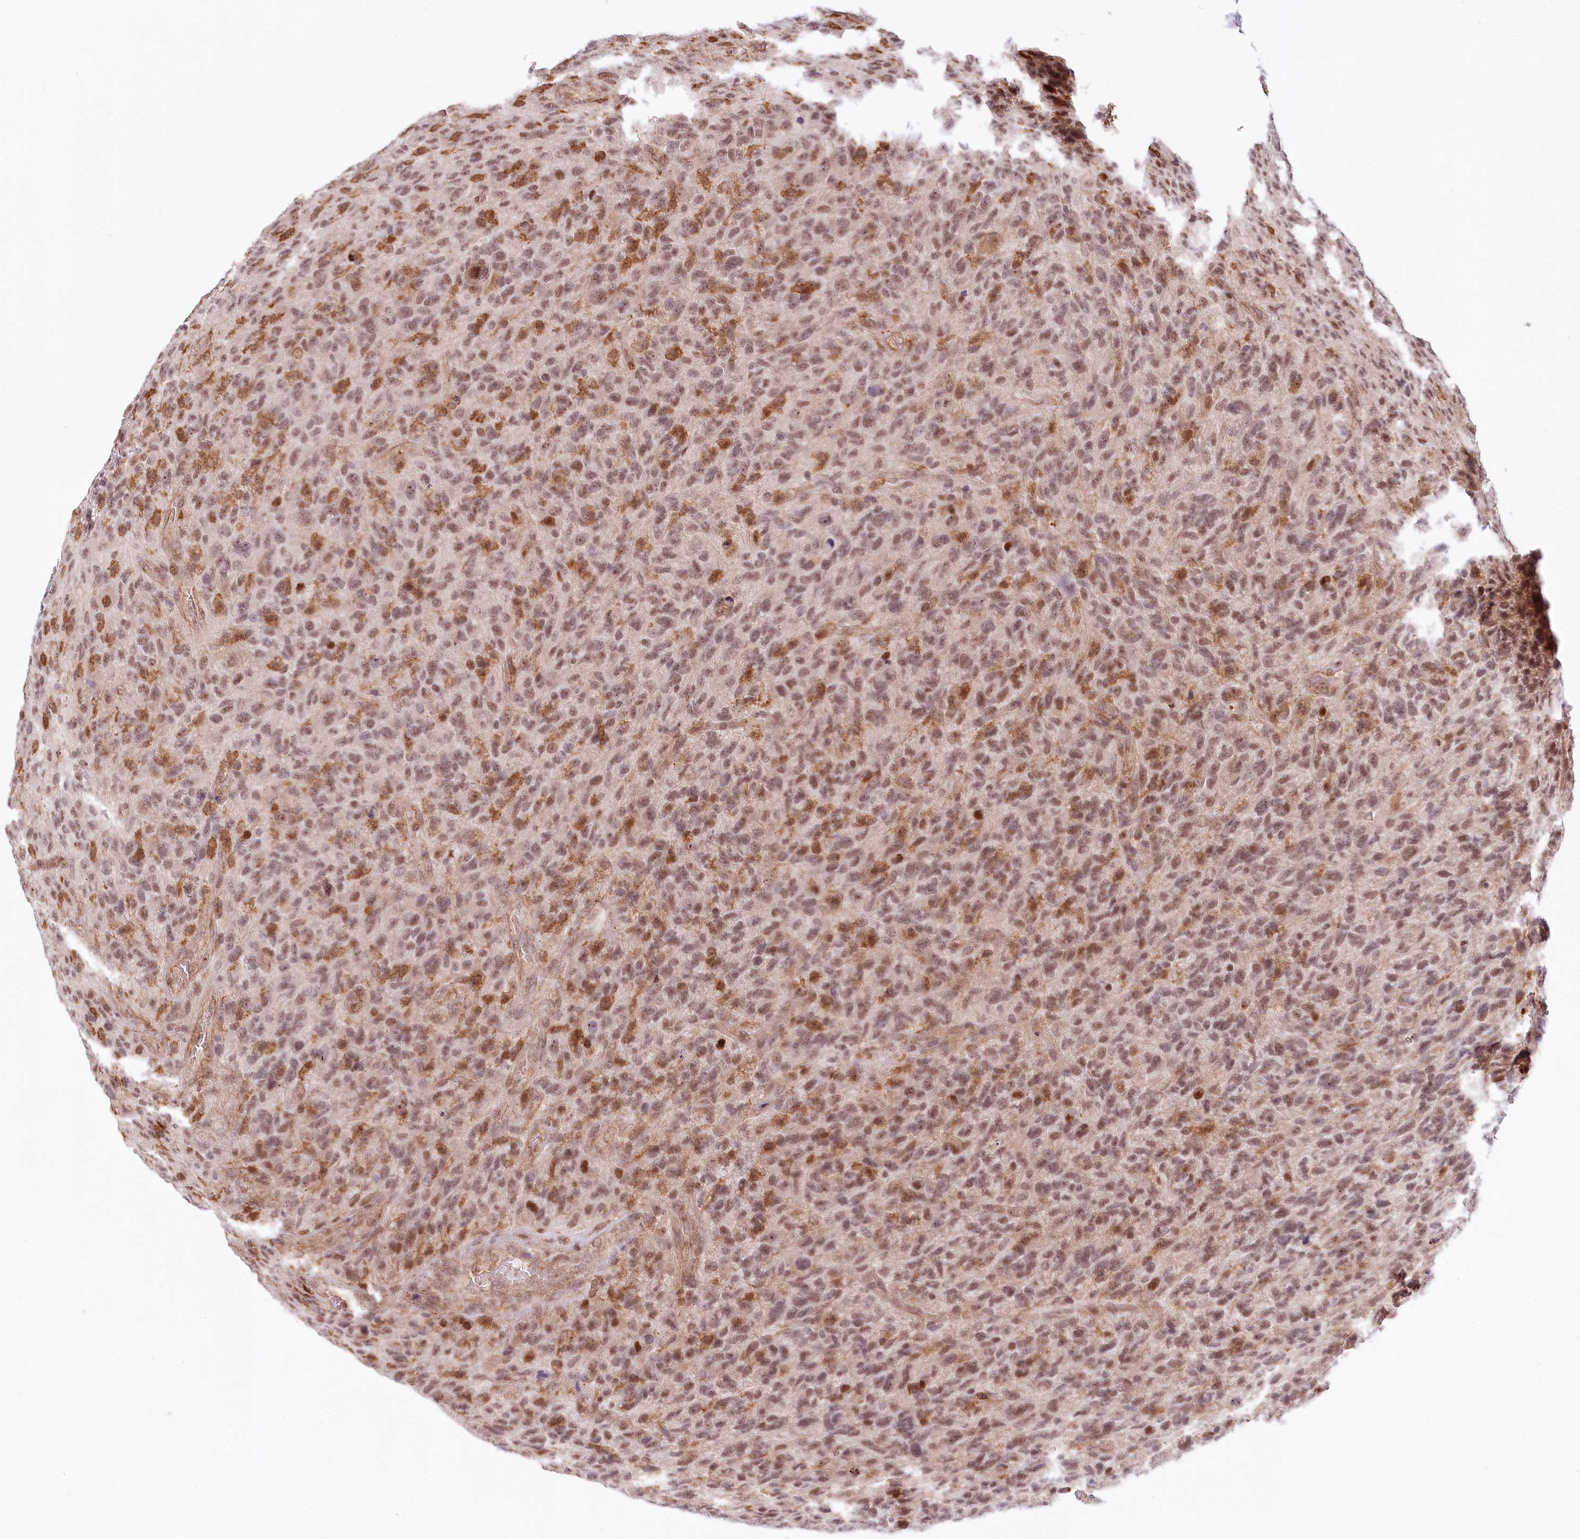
{"staining": {"intensity": "moderate", "quantity": ">75%", "location": "nuclear"}, "tissue": "glioma", "cell_type": "Tumor cells", "image_type": "cancer", "snomed": [{"axis": "morphology", "description": "Glioma, malignant, High grade"}, {"axis": "topography", "description": "Brain"}], "caption": "Approximately >75% of tumor cells in human malignant glioma (high-grade) demonstrate moderate nuclear protein expression as visualized by brown immunohistochemical staining.", "gene": "TUBGCP2", "patient": {"sex": "male", "age": 47}}